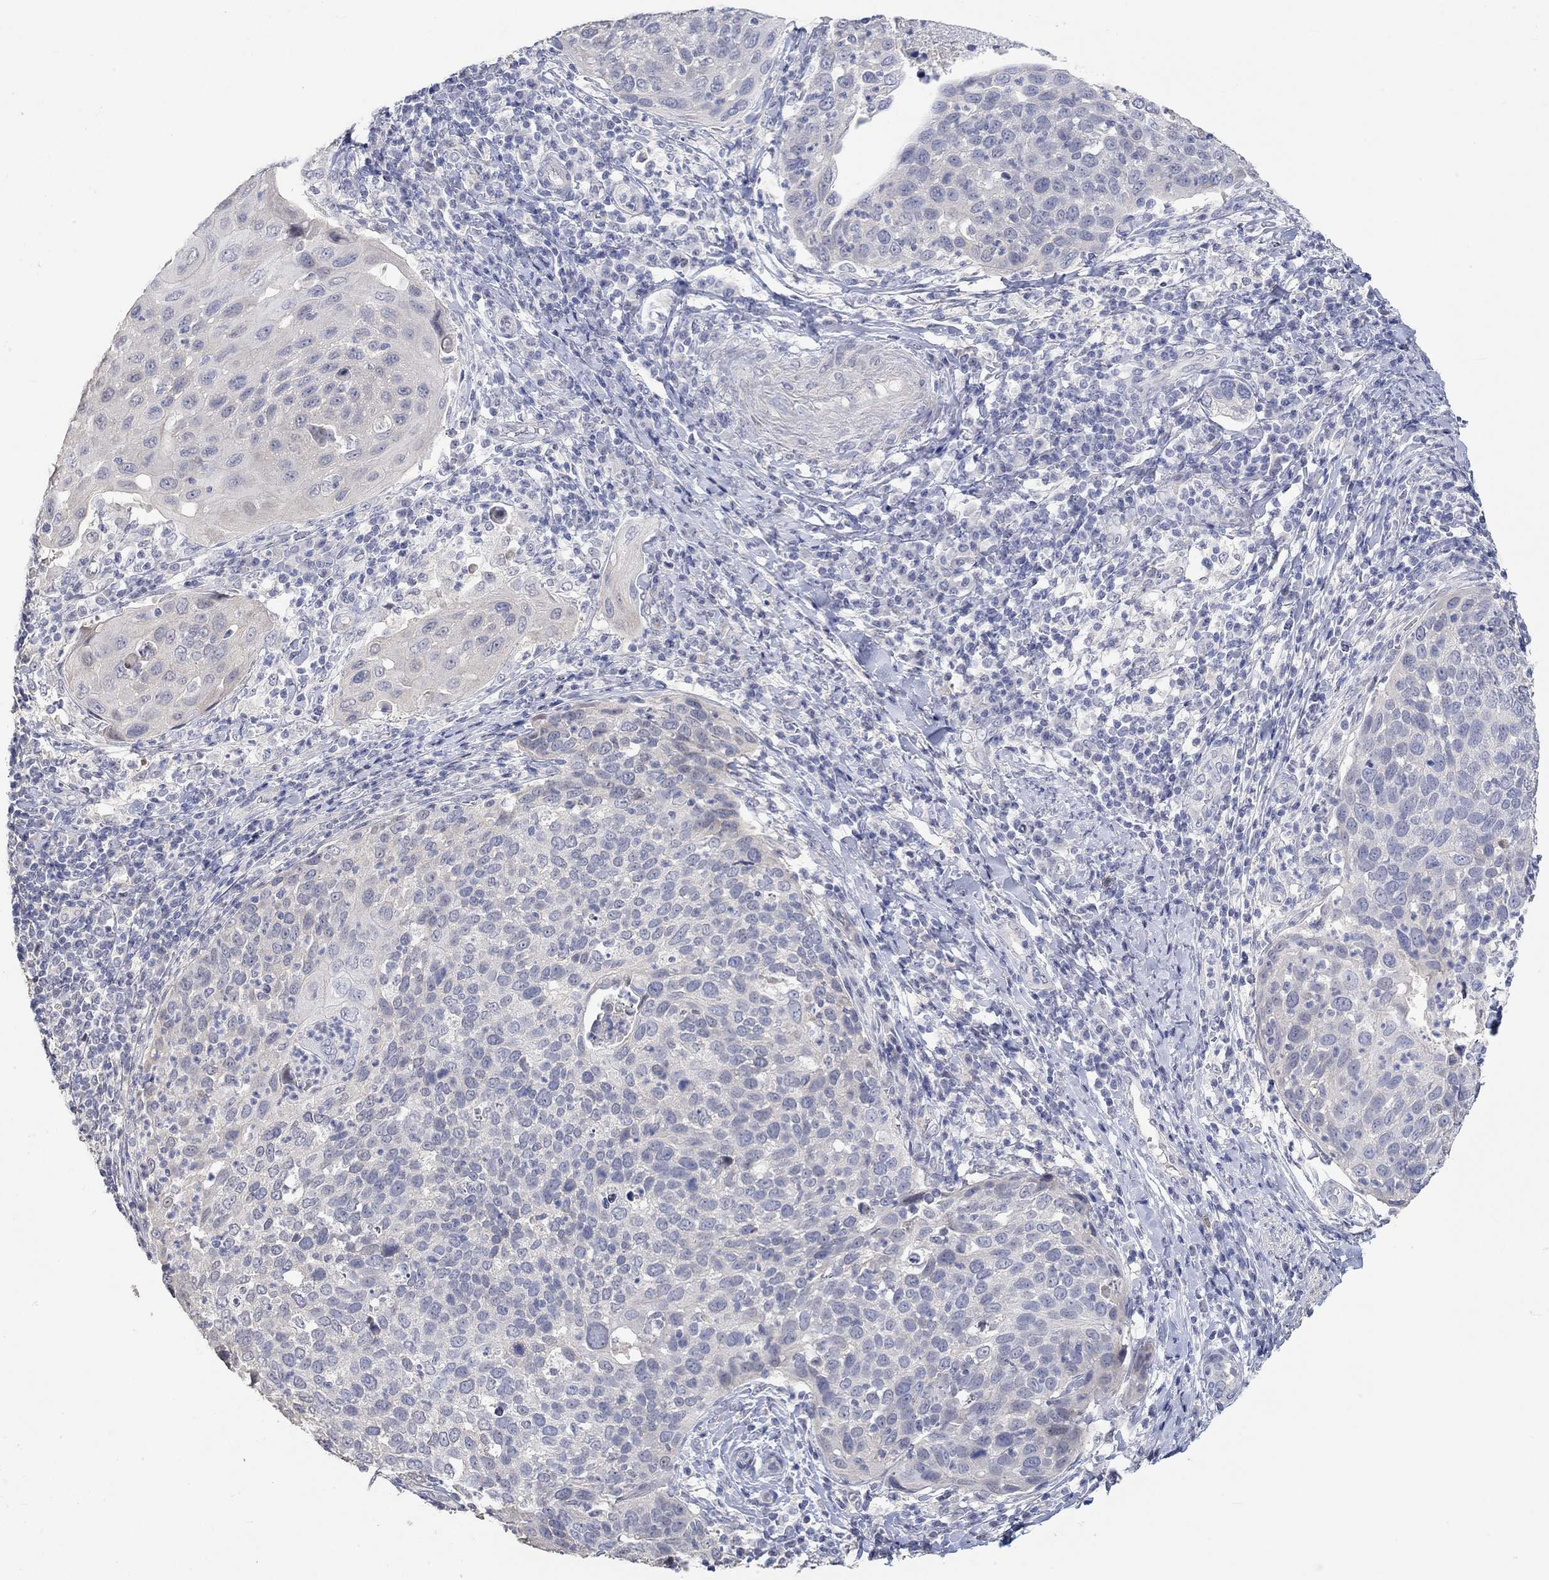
{"staining": {"intensity": "negative", "quantity": "none", "location": "none"}, "tissue": "cervical cancer", "cell_type": "Tumor cells", "image_type": "cancer", "snomed": [{"axis": "morphology", "description": "Squamous cell carcinoma, NOS"}, {"axis": "topography", "description": "Cervix"}], "caption": "High magnification brightfield microscopy of squamous cell carcinoma (cervical) stained with DAB (3,3'-diaminobenzidine) (brown) and counterstained with hematoxylin (blue): tumor cells show no significant expression. (DAB (3,3'-diaminobenzidine) immunohistochemistry with hematoxylin counter stain).", "gene": "PNMA5", "patient": {"sex": "female", "age": 54}}